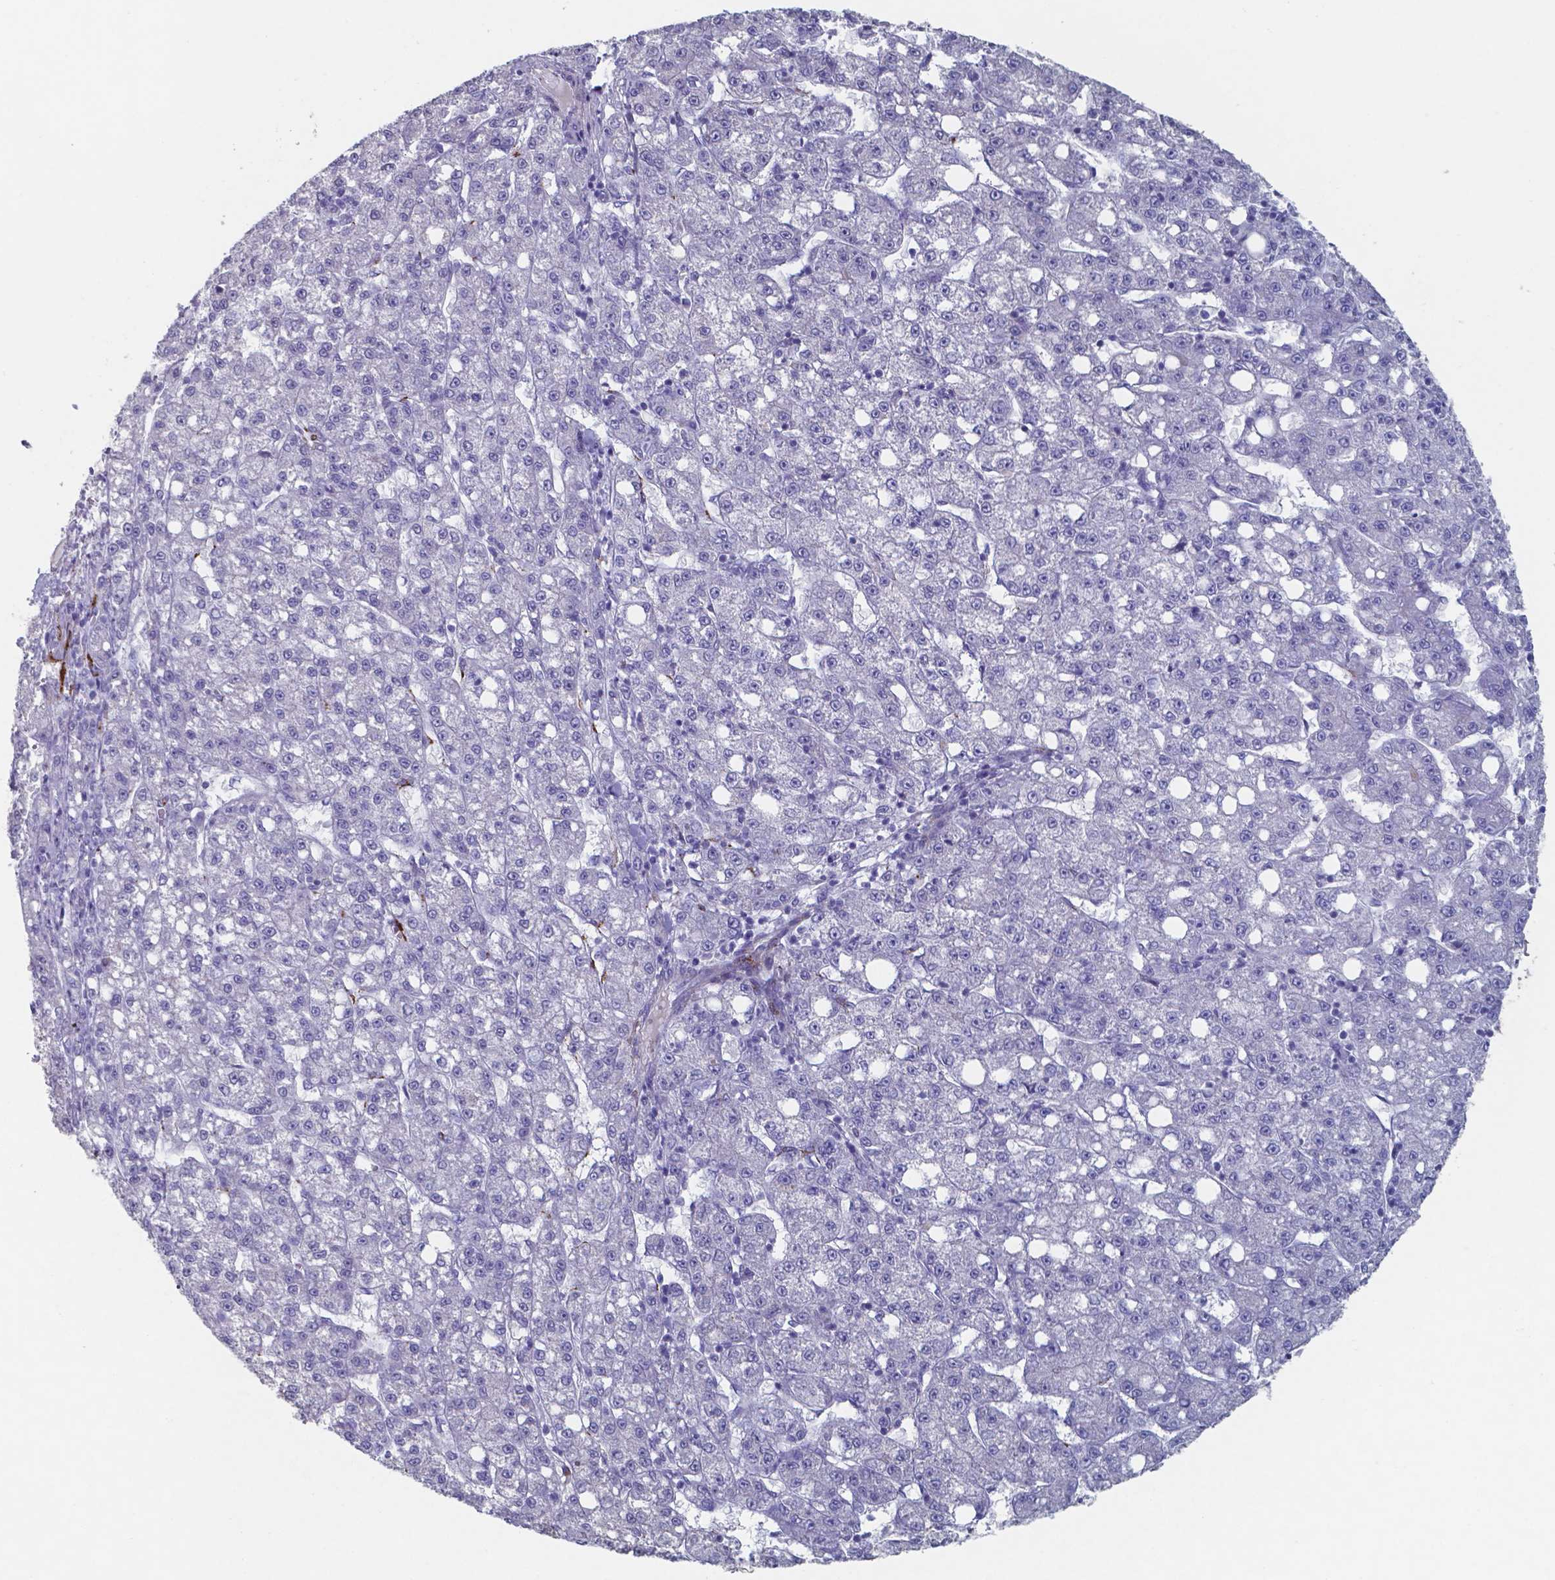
{"staining": {"intensity": "negative", "quantity": "none", "location": "none"}, "tissue": "liver cancer", "cell_type": "Tumor cells", "image_type": "cancer", "snomed": [{"axis": "morphology", "description": "Carcinoma, Hepatocellular, NOS"}, {"axis": "topography", "description": "Liver"}], "caption": "Immunohistochemical staining of liver cancer shows no significant staining in tumor cells.", "gene": "PLA2R1", "patient": {"sex": "female", "age": 65}}